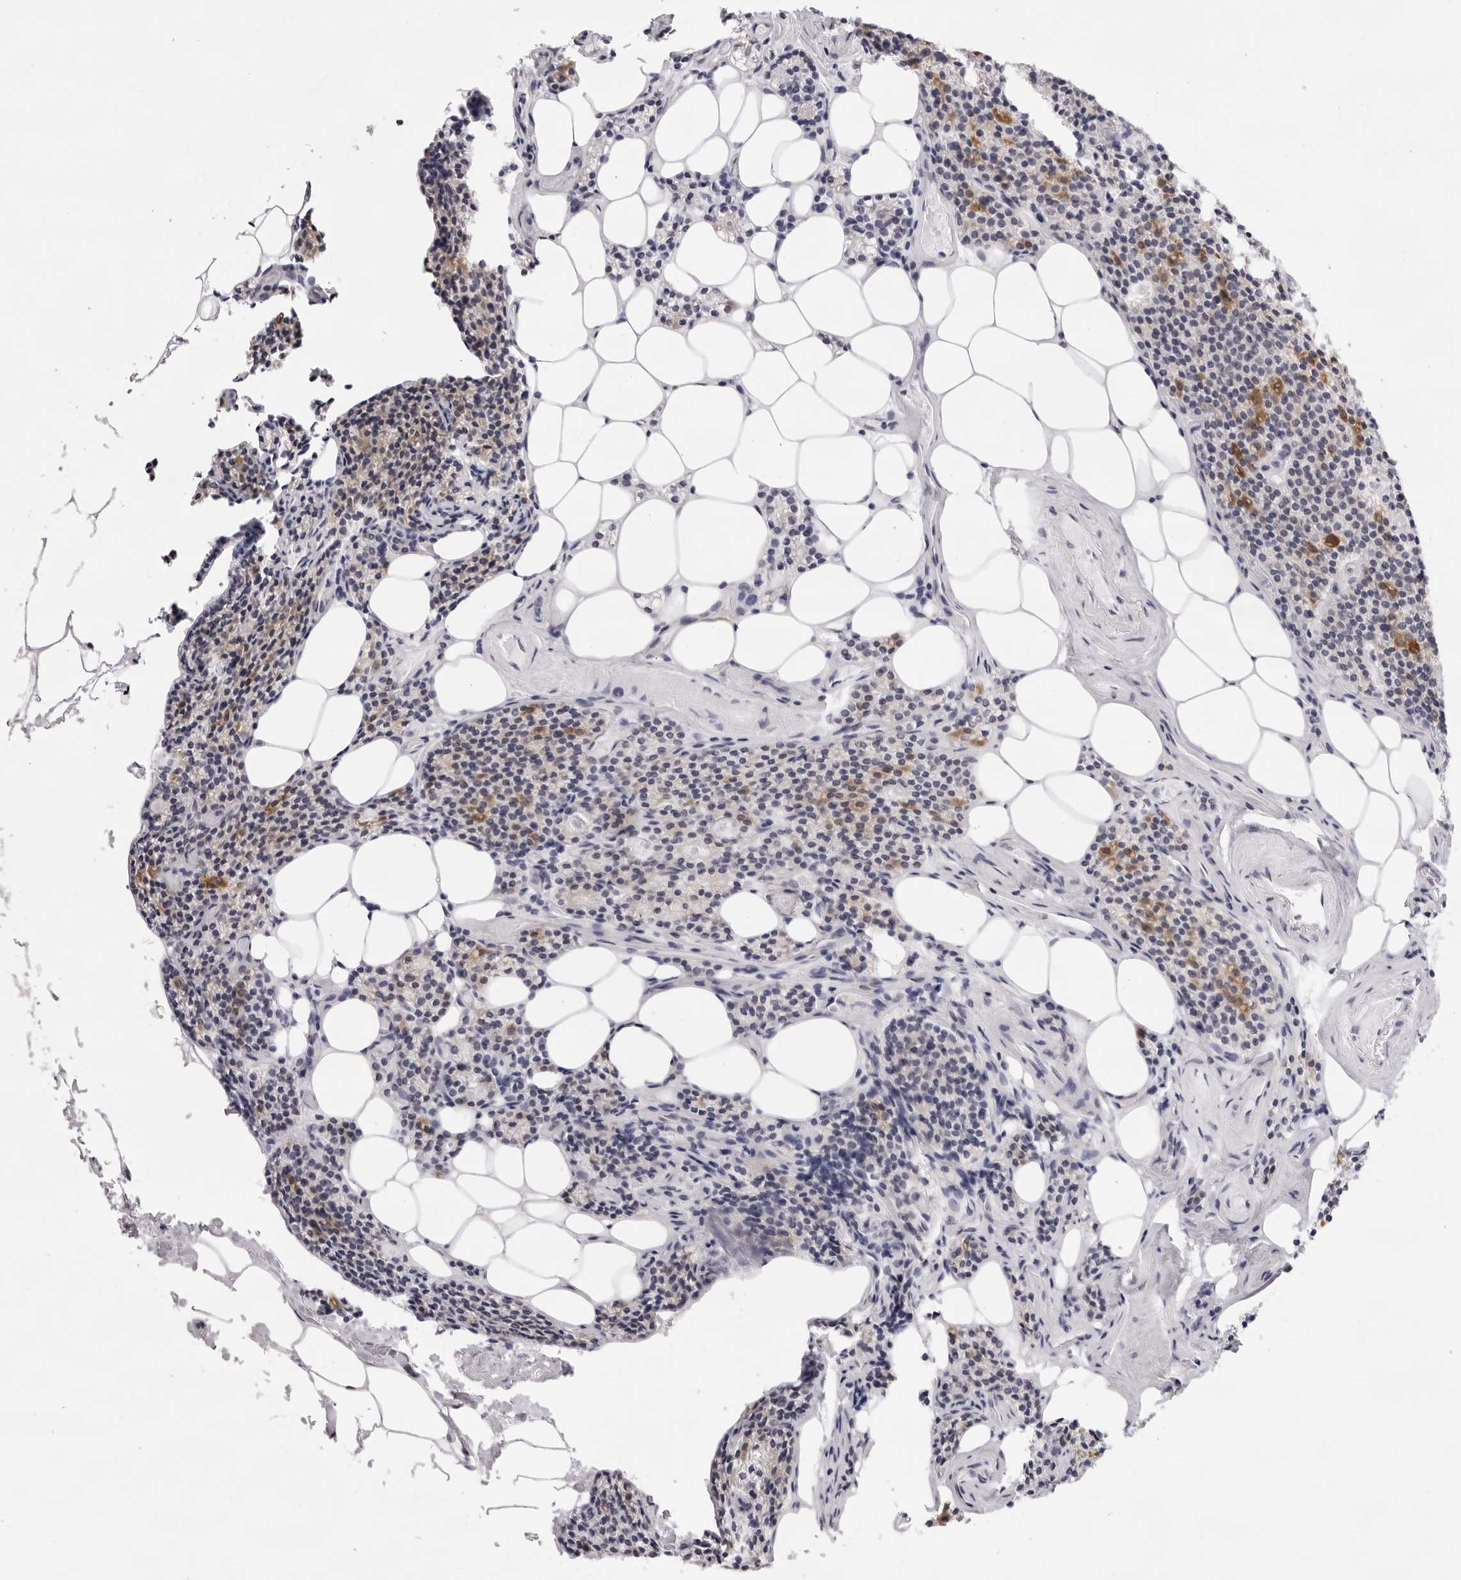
{"staining": {"intensity": "moderate", "quantity": "<25%", "location": "cytoplasmic/membranous"}, "tissue": "parathyroid gland", "cell_type": "Glandular cells", "image_type": "normal", "snomed": [{"axis": "morphology", "description": "Normal tissue, NOS"}, {"axis": "topography", "description": "Parathyroid gland"}], "caption": "Moderate cytoplasmic/membranous staining is seen in about <25% of glandular cells in benign parathyroid gland.", "gene": "SMIM2", "patient": {"sex": "female", "age": 71}}